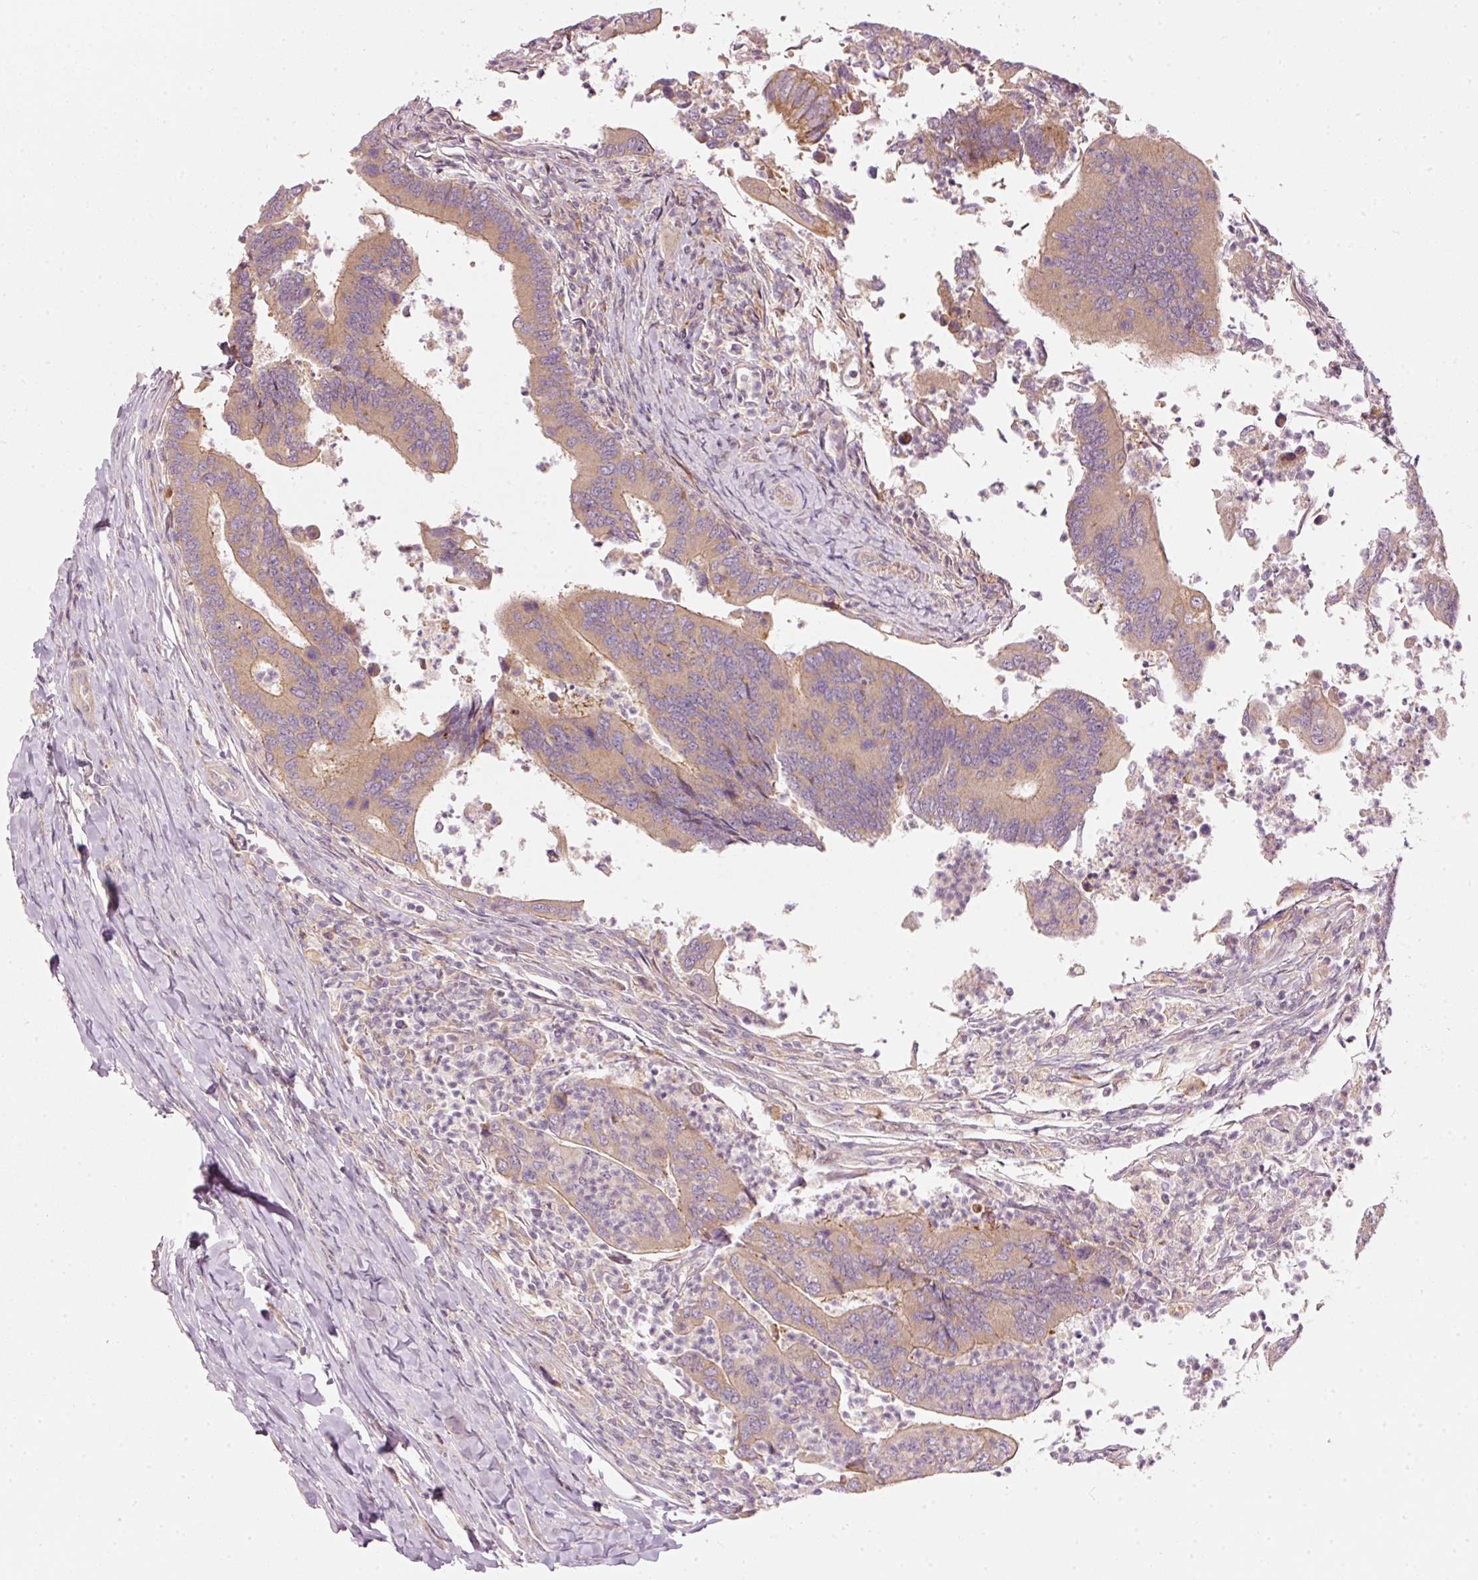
{"staining": {"intensity": "moderate", "quantity": "25%-75%", "location": "cytoplasmic/membranous"}, "tissue": "colorectal cancer", "cell_type": "Tumor cells", "image_type": "cancer", "snomed": [{"axis": "morphology", "description": "Adenocarcinoma, NOS"}, {"axis": "topography", "description": "Colon"}], "caption": "Colorectal cancer (adenocarcinoma) stained with a protein marker exhibits moderate staining in tumor cells.", "gene": "MAP10", "patient": {"sex": "female", "age": 67}}